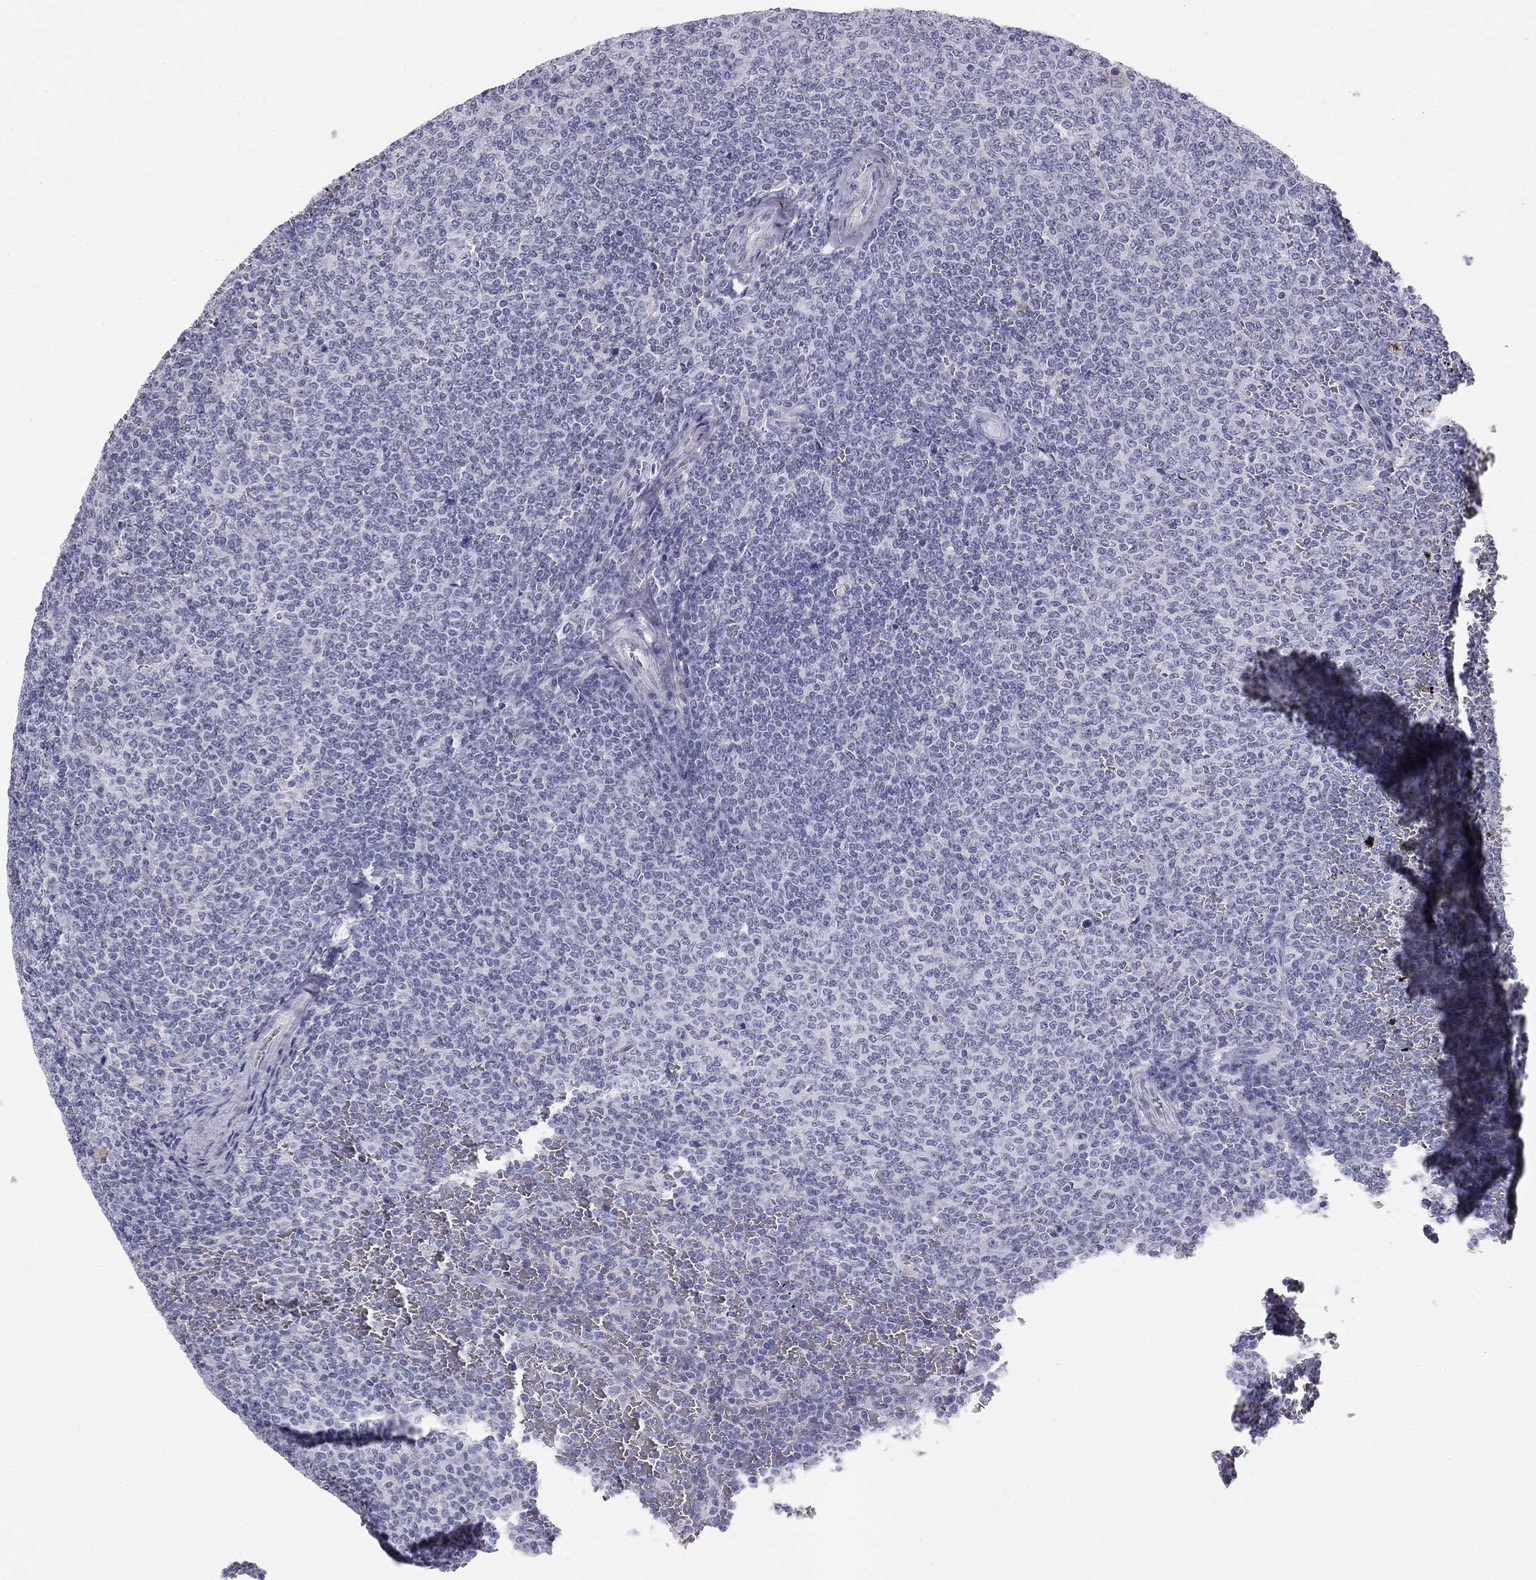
{"staining": {"intensity": "negative", "quantity": "none", "location": "none"}, "tissue": "lymphoma", "cell_type": "Tumor cells", "image_type": "cancer", "snomed": [{"axis": "morphology", "description": "Malignant lymphoma, non-Hodgkin's type, Low grade"}, {"axis": "topography", "description": "Spleen"}], "caption": "Tumor cells show no significant staining in lymphoma.", "gene": "TFAP2B", "patient": {"sex": "female", "age": 77}}